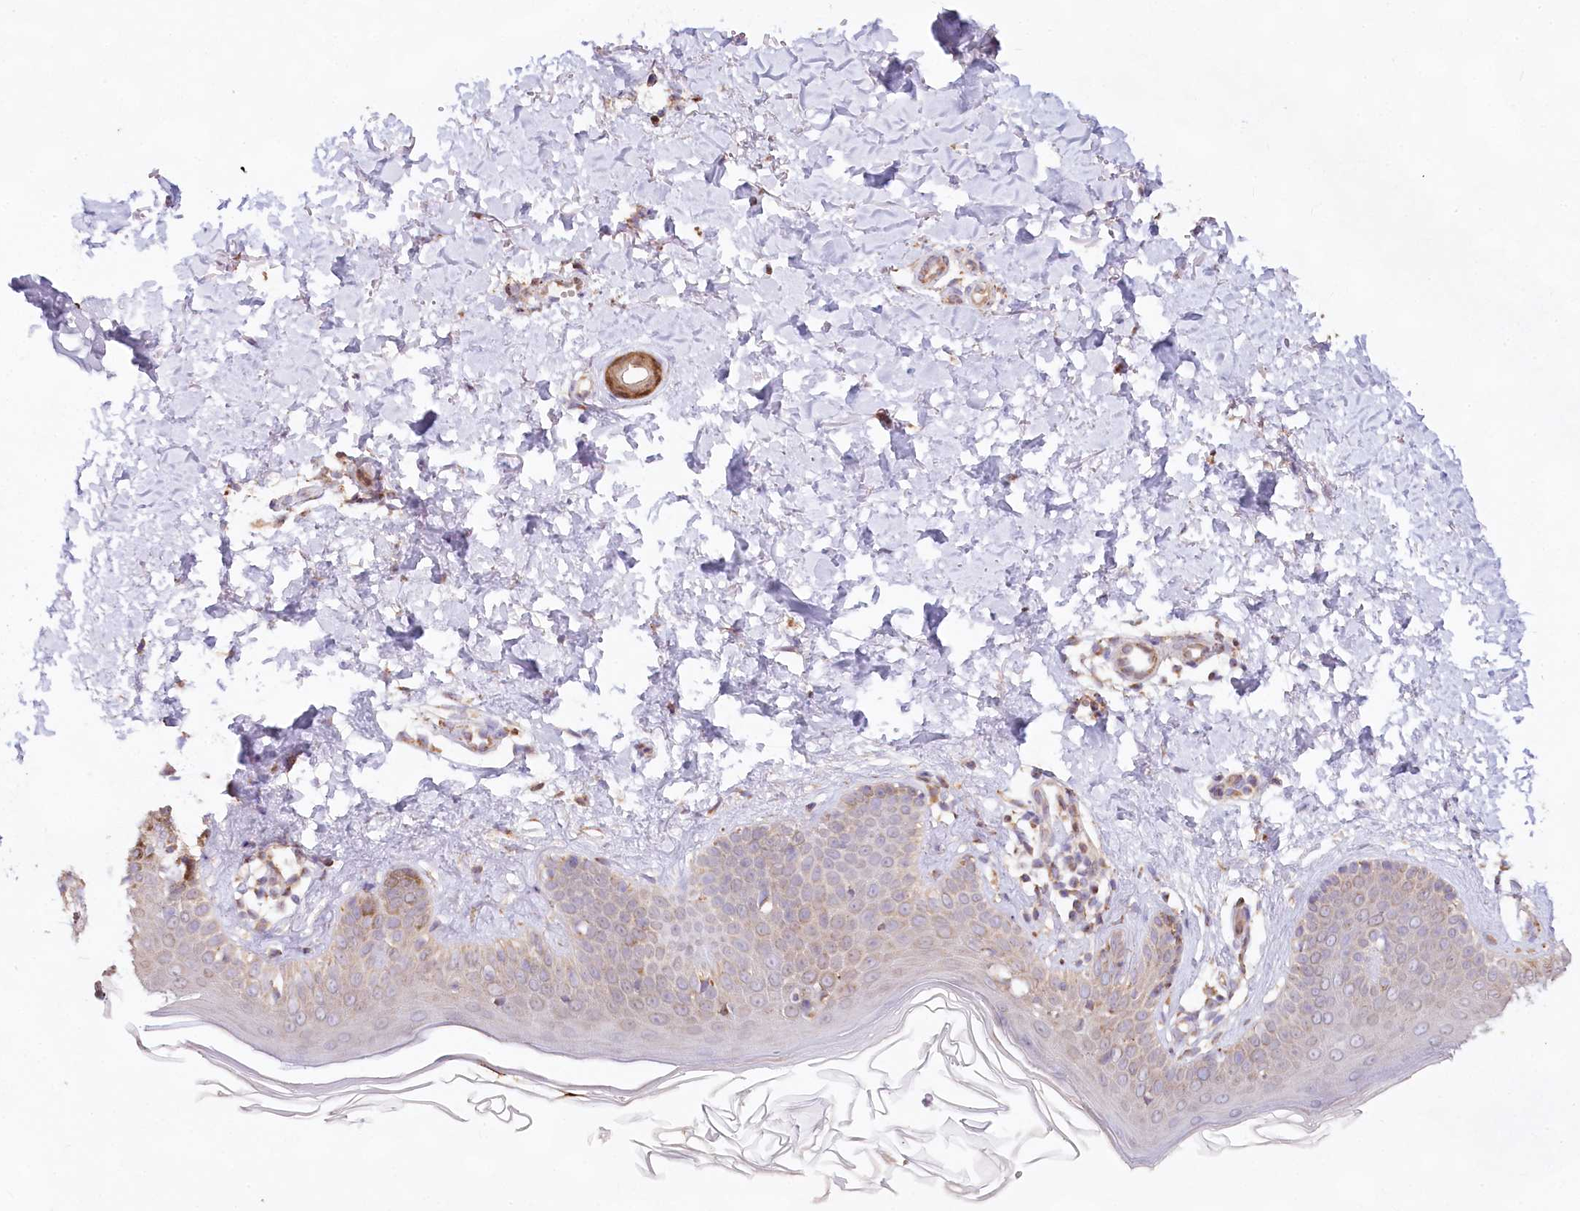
{"staining": {"intensity": "weak", "quantity": ">75%", "location": "cytoplasmic/membranous"}, "tissue": "skin", "cell_type": "Fibroblasts", "image_type": "normal", "snomed": [{"axis": "morphology", "description": "Normal tissue, NOS"}, {"axis": "topography", "description": "Skin"}], "caption": "Fibroblasts demonstrate weak cytoplasmic/membranous positivity in about >75% of cells in benign skin. (Stains: DAB (3,3'-diaminobenzidine) in brown, nuclei in blue, Microscopy: brightfield microscopy at high magnification).", "gene": "TASOR2", "patient": {"sex": "male", "age": 52}}